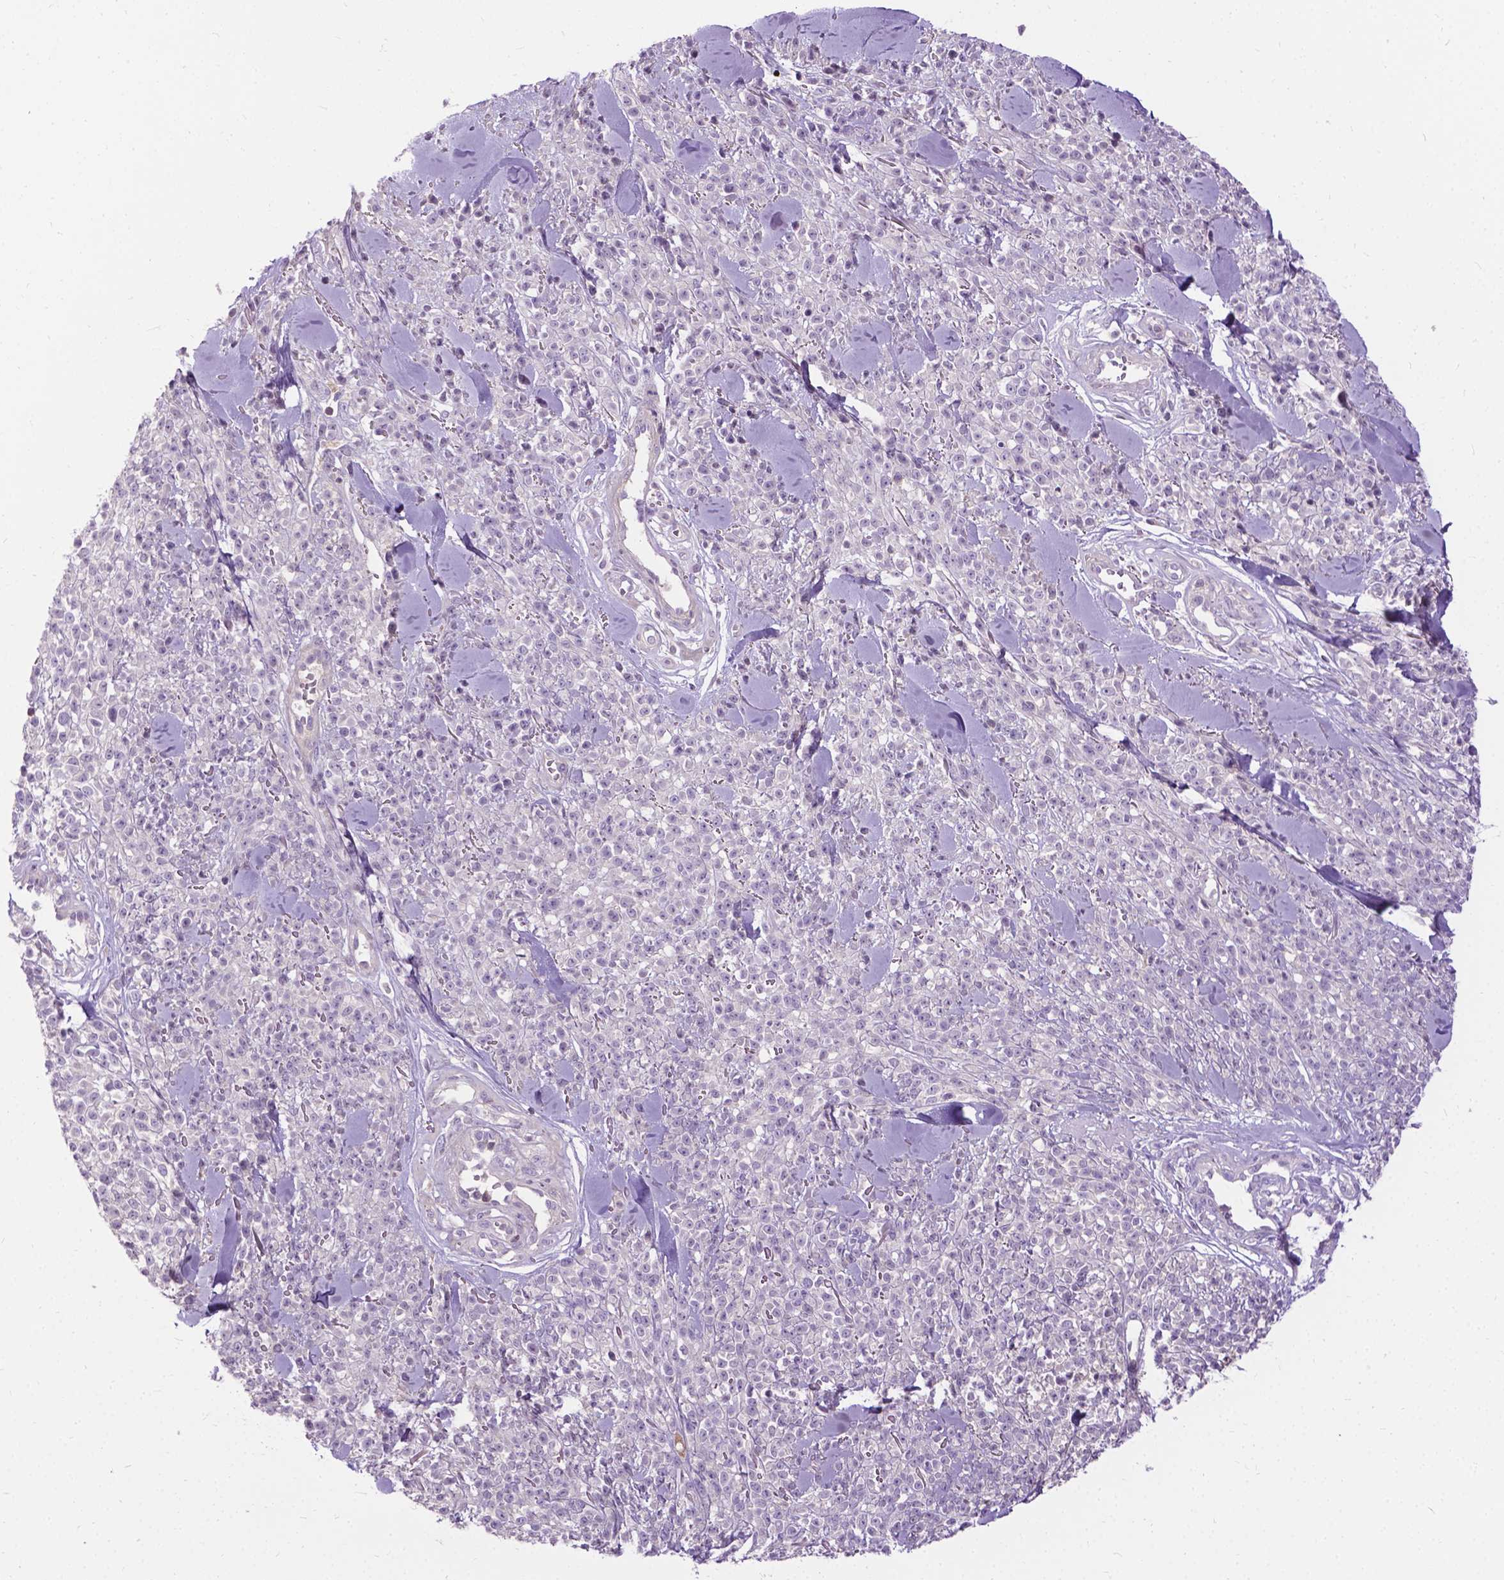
{"staining": {"intensity": "negative", "quantity": "none", "location": "none"}, "tissue": "melanoma", "cell_type": "Tumor cells", "image_type": "cancer", "snomed": [{"axis": "morphology", "description": "Malignant melanoma, NOS"}, {"axis": "topography", "description": "Skin"}, {"axis": "topography", "description": "Skin of trunk"}], "caption": "The photomicrograph reveals no staining of tumor cells in malignant melanoma.", "gene": "JAK3", "patient": {"sex": "male", "age": 74}}